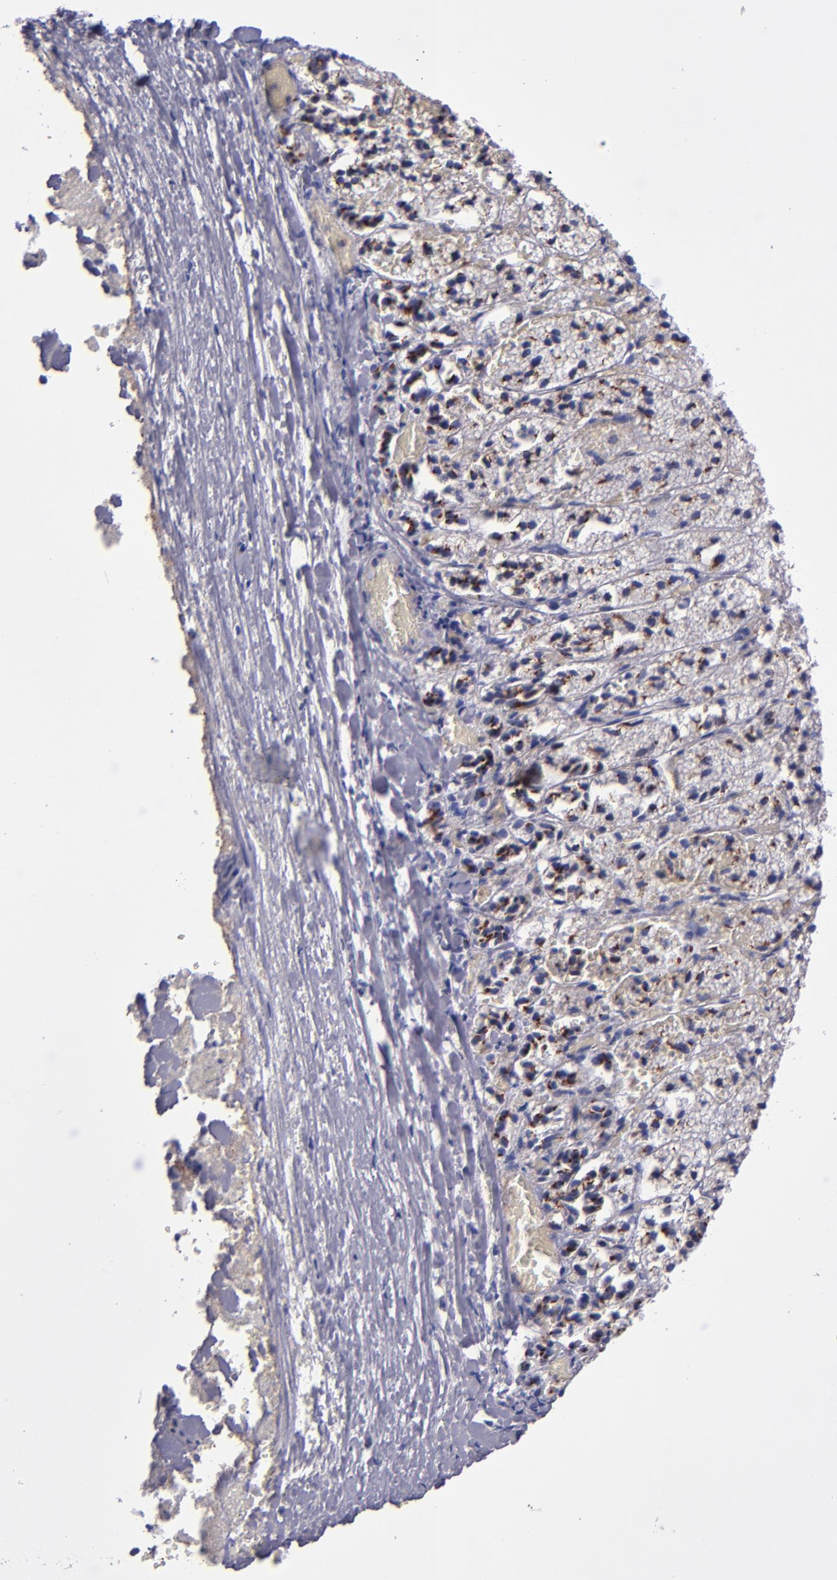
{"staining": {"intensity": "strong", "quantity": ">75%", "location": "cytoplasmic/membranous"}, "tissue": "adrenal gland", "cell_type": "Glandular cells", "image_type": "normal", "snomed": [{"axis": "morphology", "description": "Normal tissue, NOS"}, {"axis": "topography", "description": "Adrenal gland"}], "caption": "Immunohistochemistry (IHC) (DAB) staining of normal adrenal gland demonstrates strong cytoplasmic/membranous protein staining in about >75% of glandular cells.", "gene": "RAB41", "patient": {"sex": "female", "age": 44}}